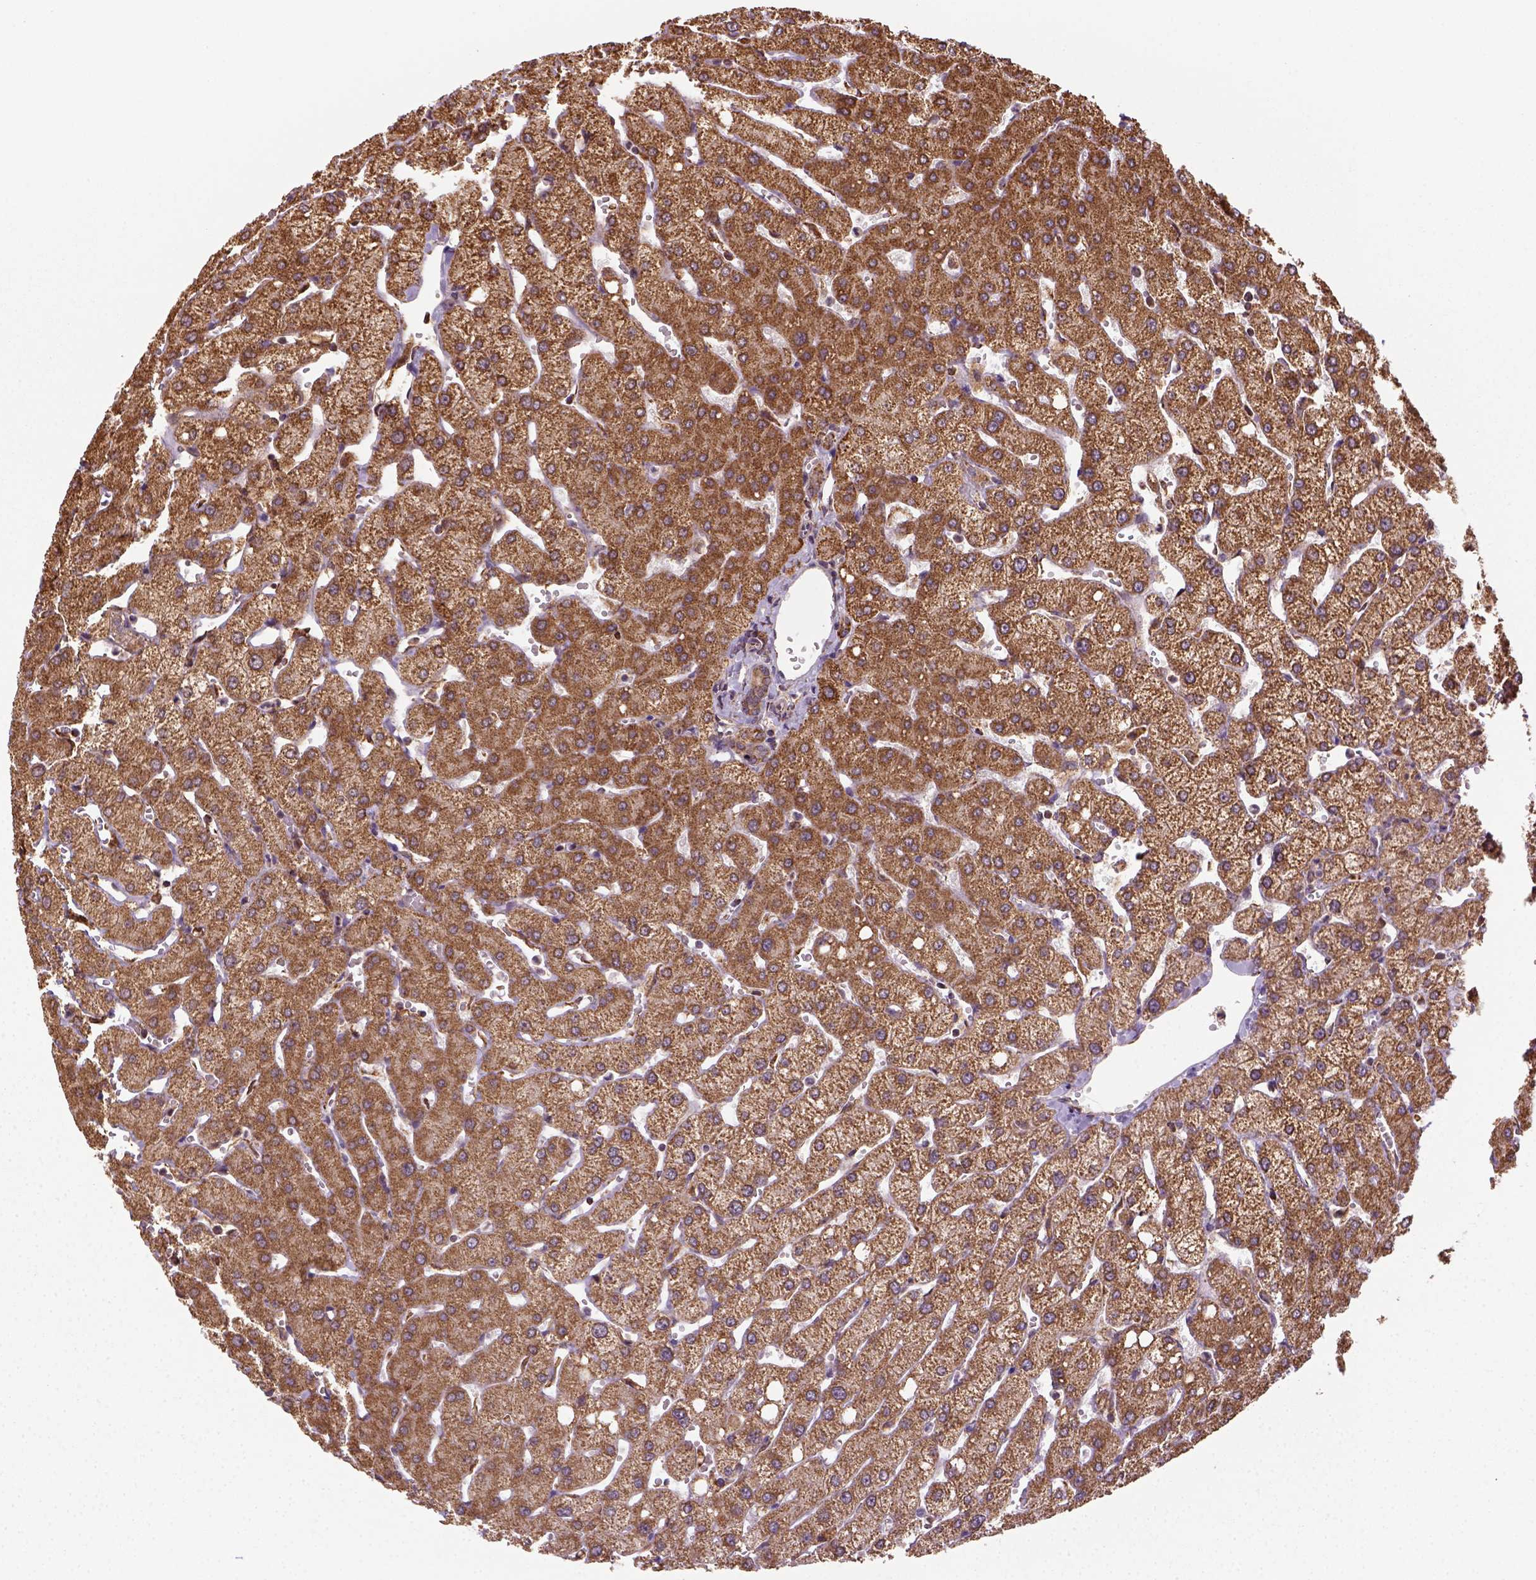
{"staining": {"intensity": "moderate", "quantity": ">75%", "location": "cytoplasmic/membranous"}, "tissue": "liver", "cell_type": "Cholangiocytes", "image_type": "normal", "snomed": [{"axis": "morphology", "description": "Normal tissue, NOS"}, {"axis": "topography", "description": "Liver"}], "caption": "Normal liver reveals moderate cytoplasmic/membranous positivity in approximately >75% of cholangiocytes.", "gene": "MAPK8IP3", "patient": {"sex": "female", "age": 54}}